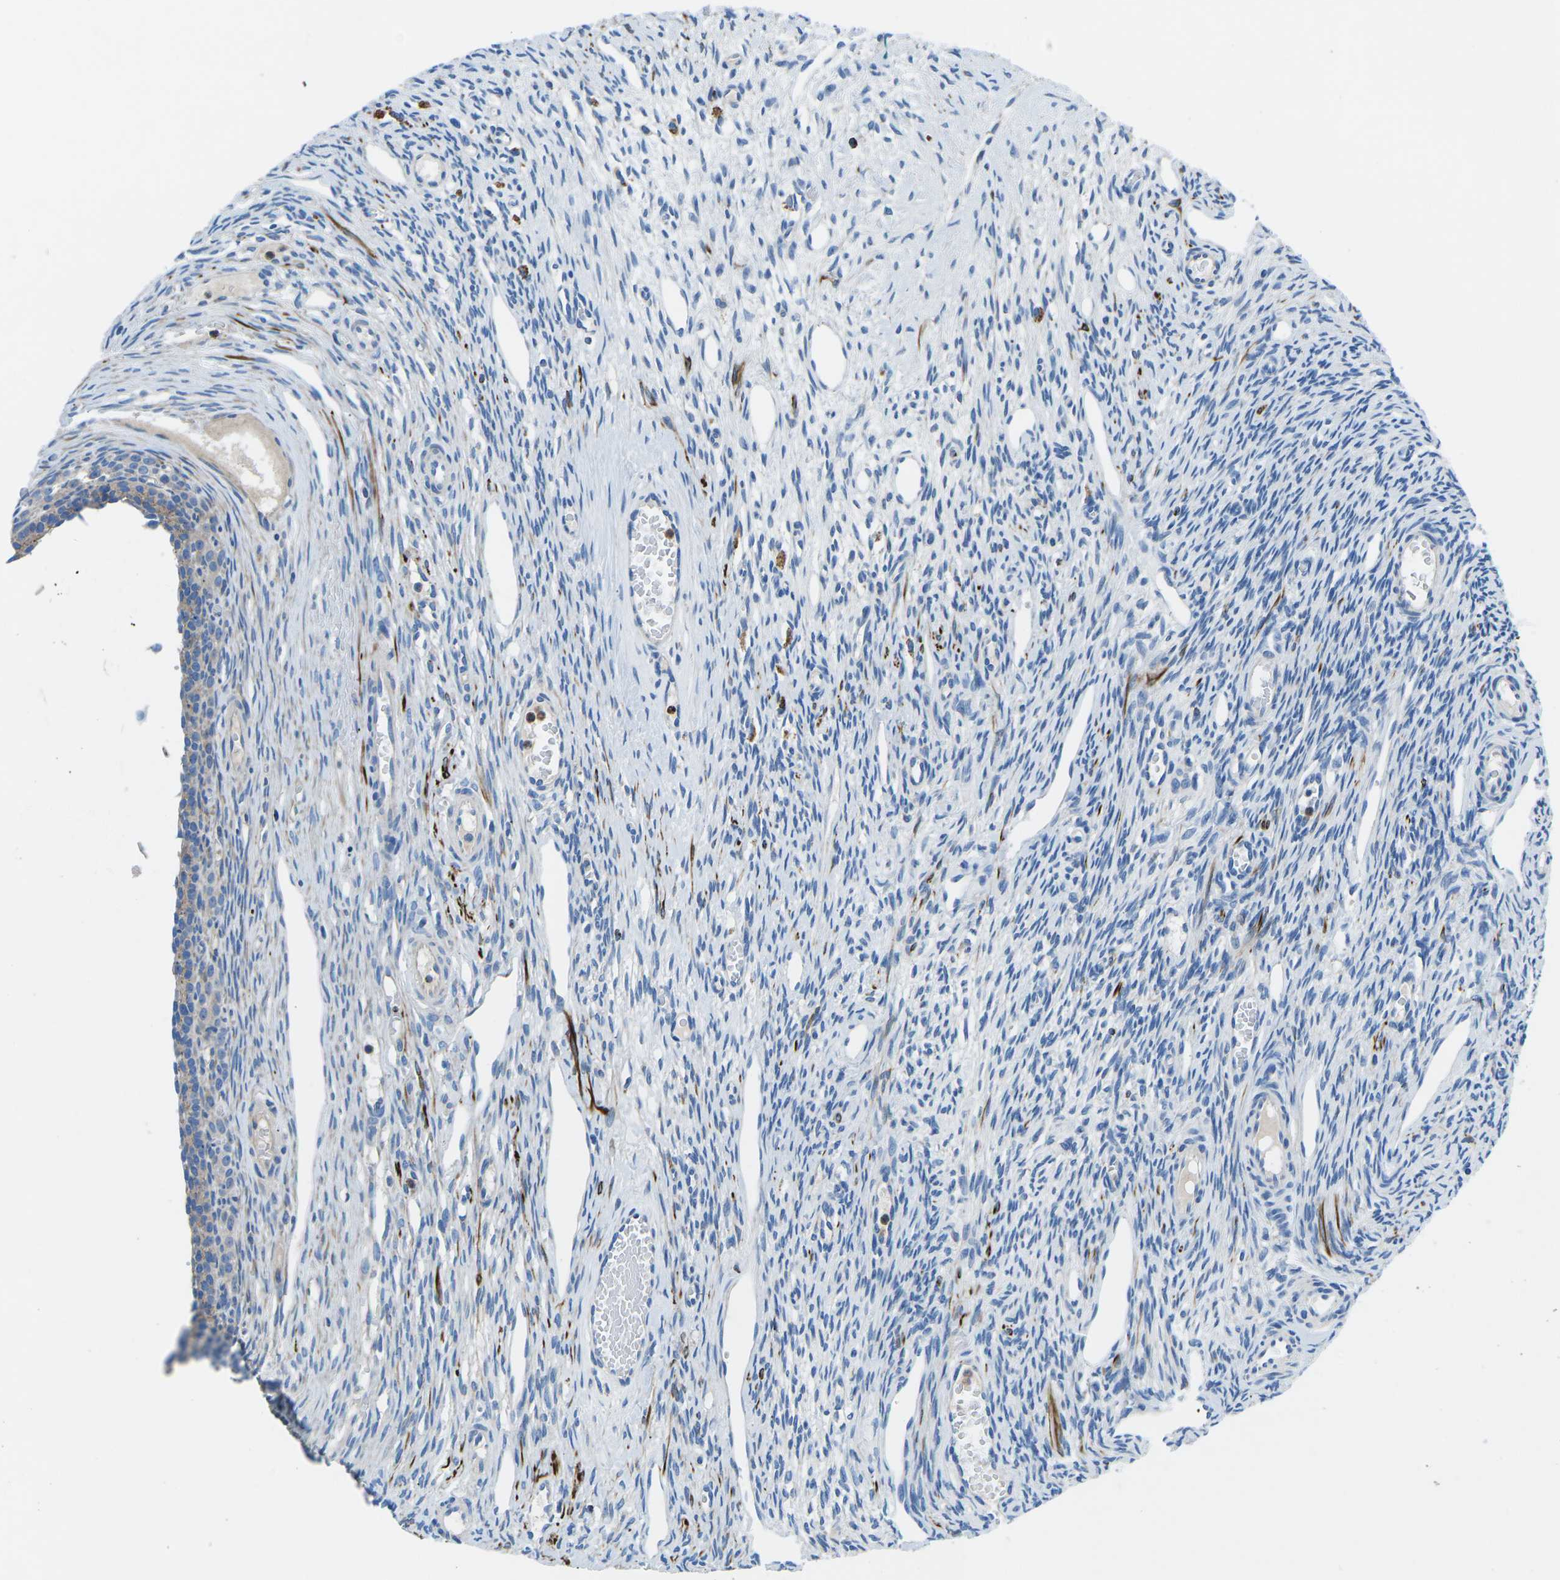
{"staining": {"intensity": "moderate", "quantity": ">75%", "location": "cytoplasmic/membranous"}, "tissue": "ovary", "cell_type": "Follicle cells", "image_type": "normal", "snomed": [{"axis": "morphology", "description": "Normal tissue, NOS"}, {"axis": "topography", "description": "Ovary"}], "caption": "Ovary stained with immunohistochemistry demonstrates moderate cytoplasmic/membranous expression in approximately >75% of follicle cells. The staining was performed using DAB (3,3'-diaminobenzidine), with brown indicating positive protein expression. Nuclei are stained blue with hematoxylin.", "gene": "MC4R", "patient": {"sex": "female", "age": 33}}